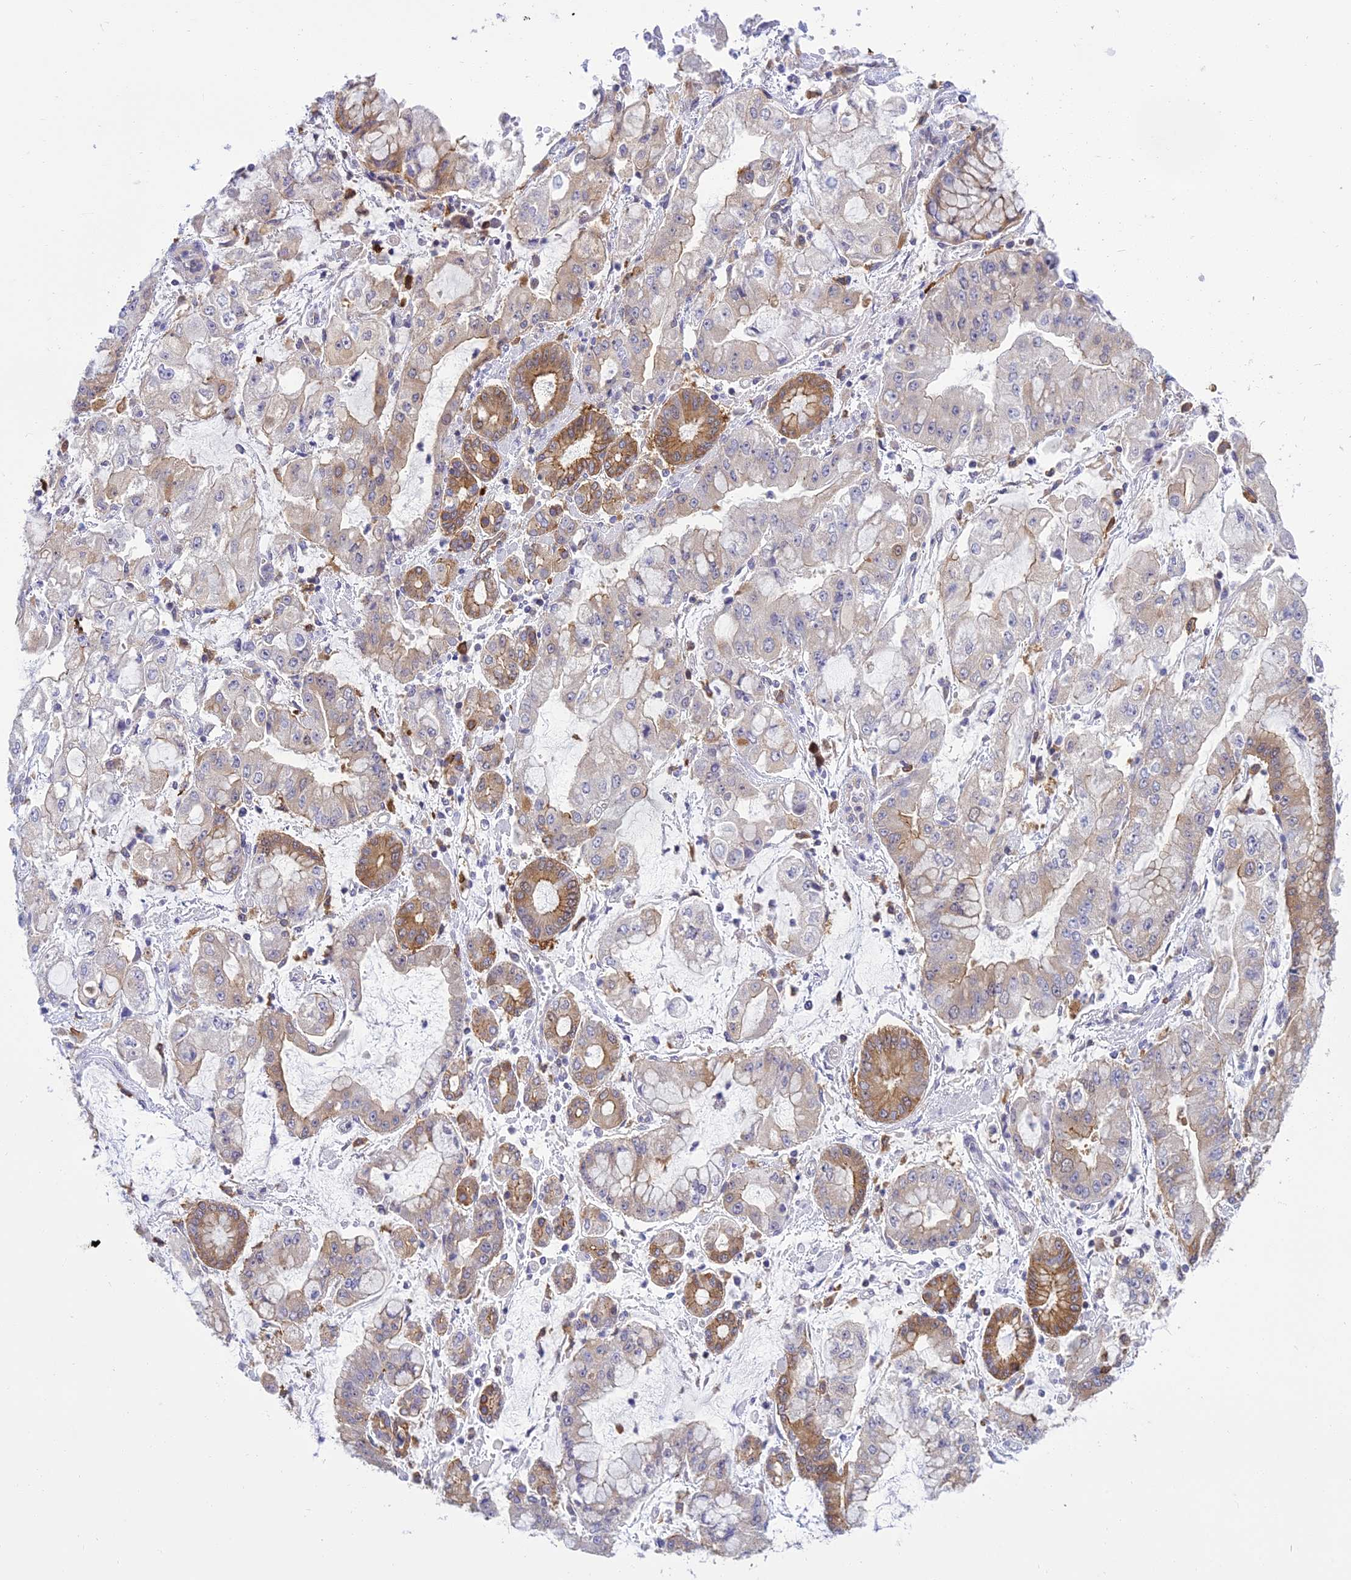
{"staining": {"intensity": "moderate", "quantity": "<25%", "location": "cytoplasmic/membranous"}, "tissue": "stomach cancer", "cell_type": "Tumor cells", "image_type": "cancer", "snomed": [{"axis": "morphology", "description": "Adenocarcinoma, NOS"}, {"axis": "topography", "description": "Stomach"}], "caption": "The immunohistochemical stain highlights moderate cytoplasmic/membranous positivity in tumor cells of stomach adenocarcinoma tissue. The staining was performed using DAB (3,3'-diaminobenzidine), with brown indicating positive protein expression. Nuclei are stained blue with hematoxylin.", "gene": "UBE2G1", "patient": {"sex": "male", "age": 76}}